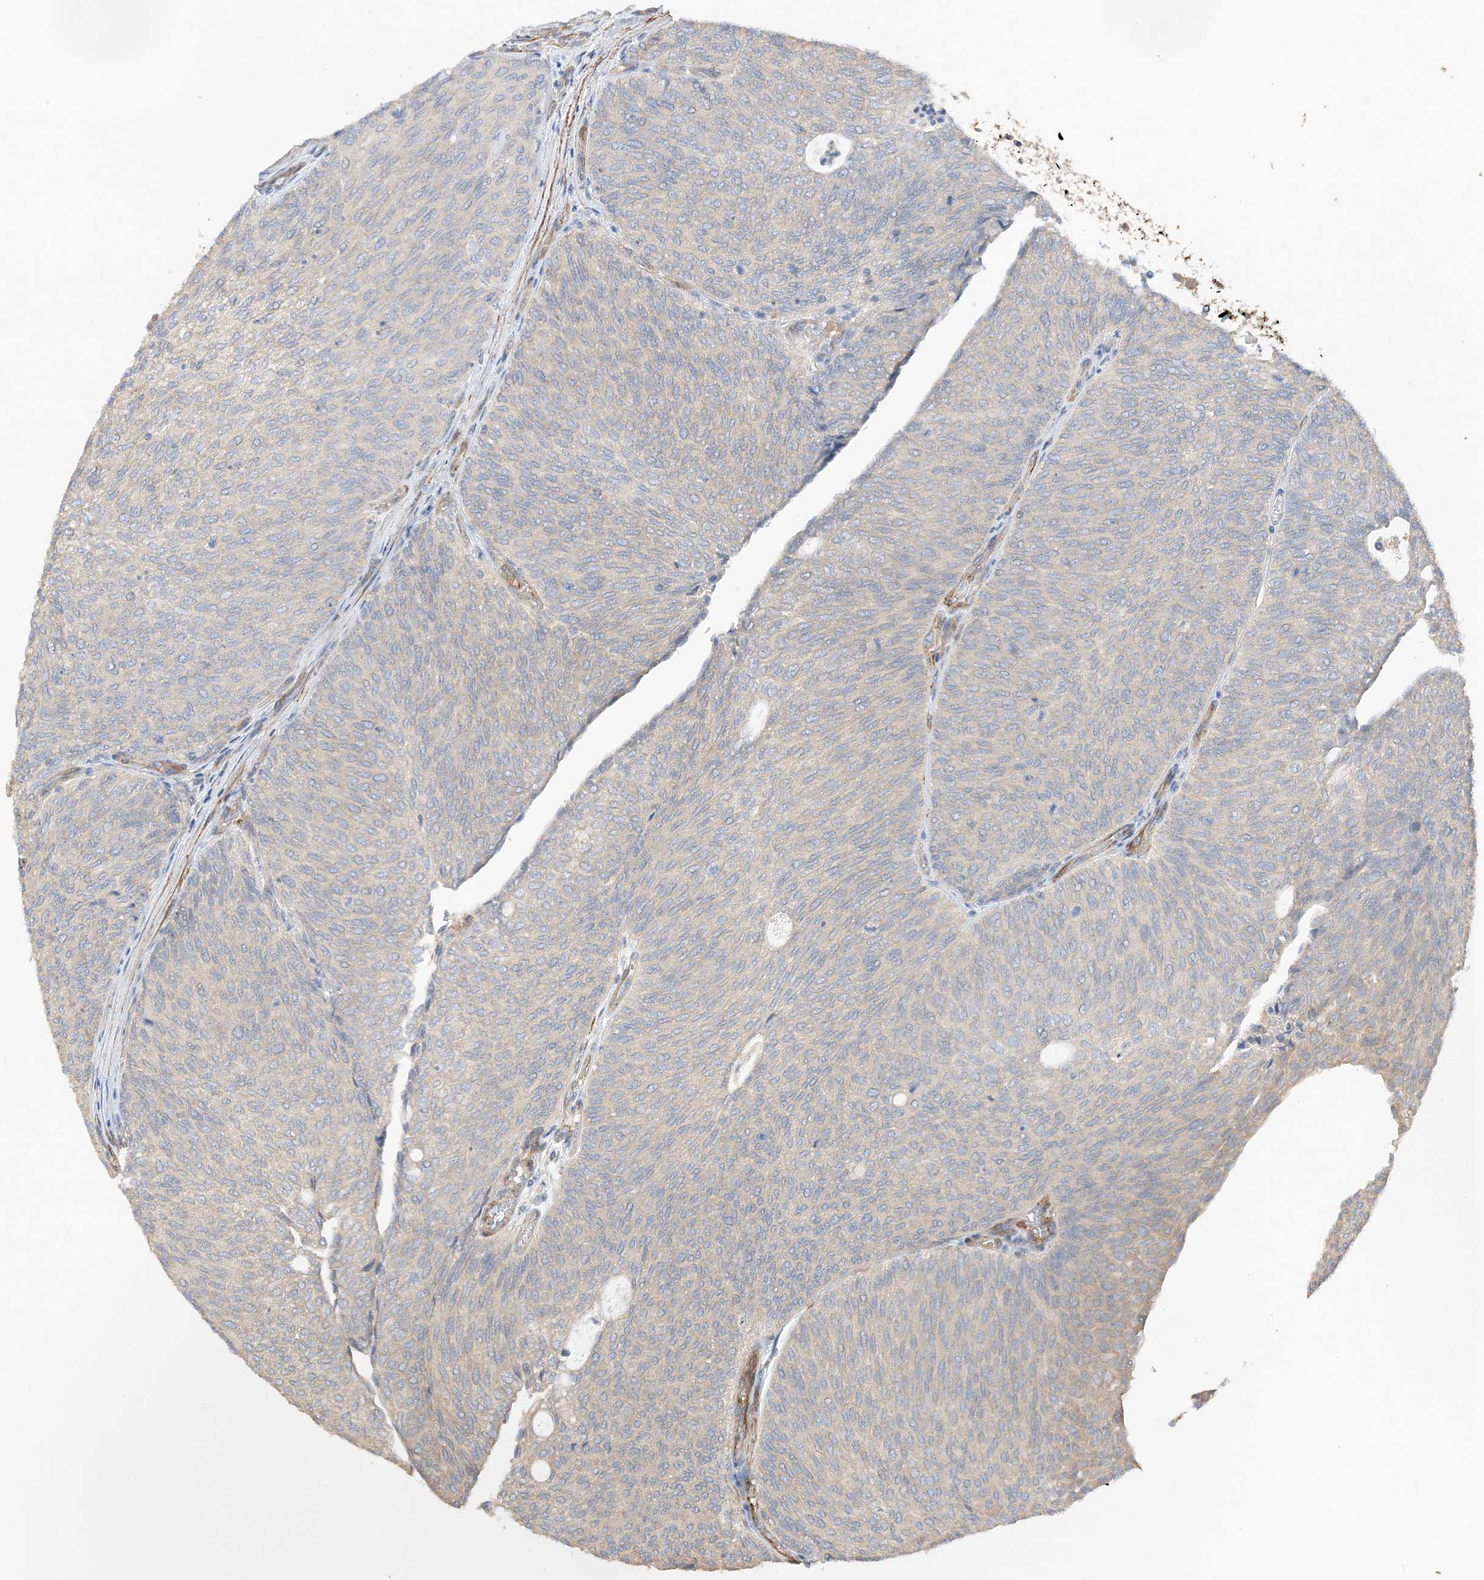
{"staining": {"intensity": "negative", "quantity": "none", "location": "none"}, "tissue": "urothelial cancer", "cell_type": "Tumor cells", "image_type": "cancer", "snomed": [{"axis": "morphology", "description": "Urothelial carcinoma, Low grade"}, {"axis": "topography", "description": "Urinary bladder"}], "caption": "This is an immunohistochemistry micrograph of human low-grade urothelial carcinoma. There is no staining in tumor cells.", "gene": "KIFBP", "patient": {"sex": "female", "age": 79}}